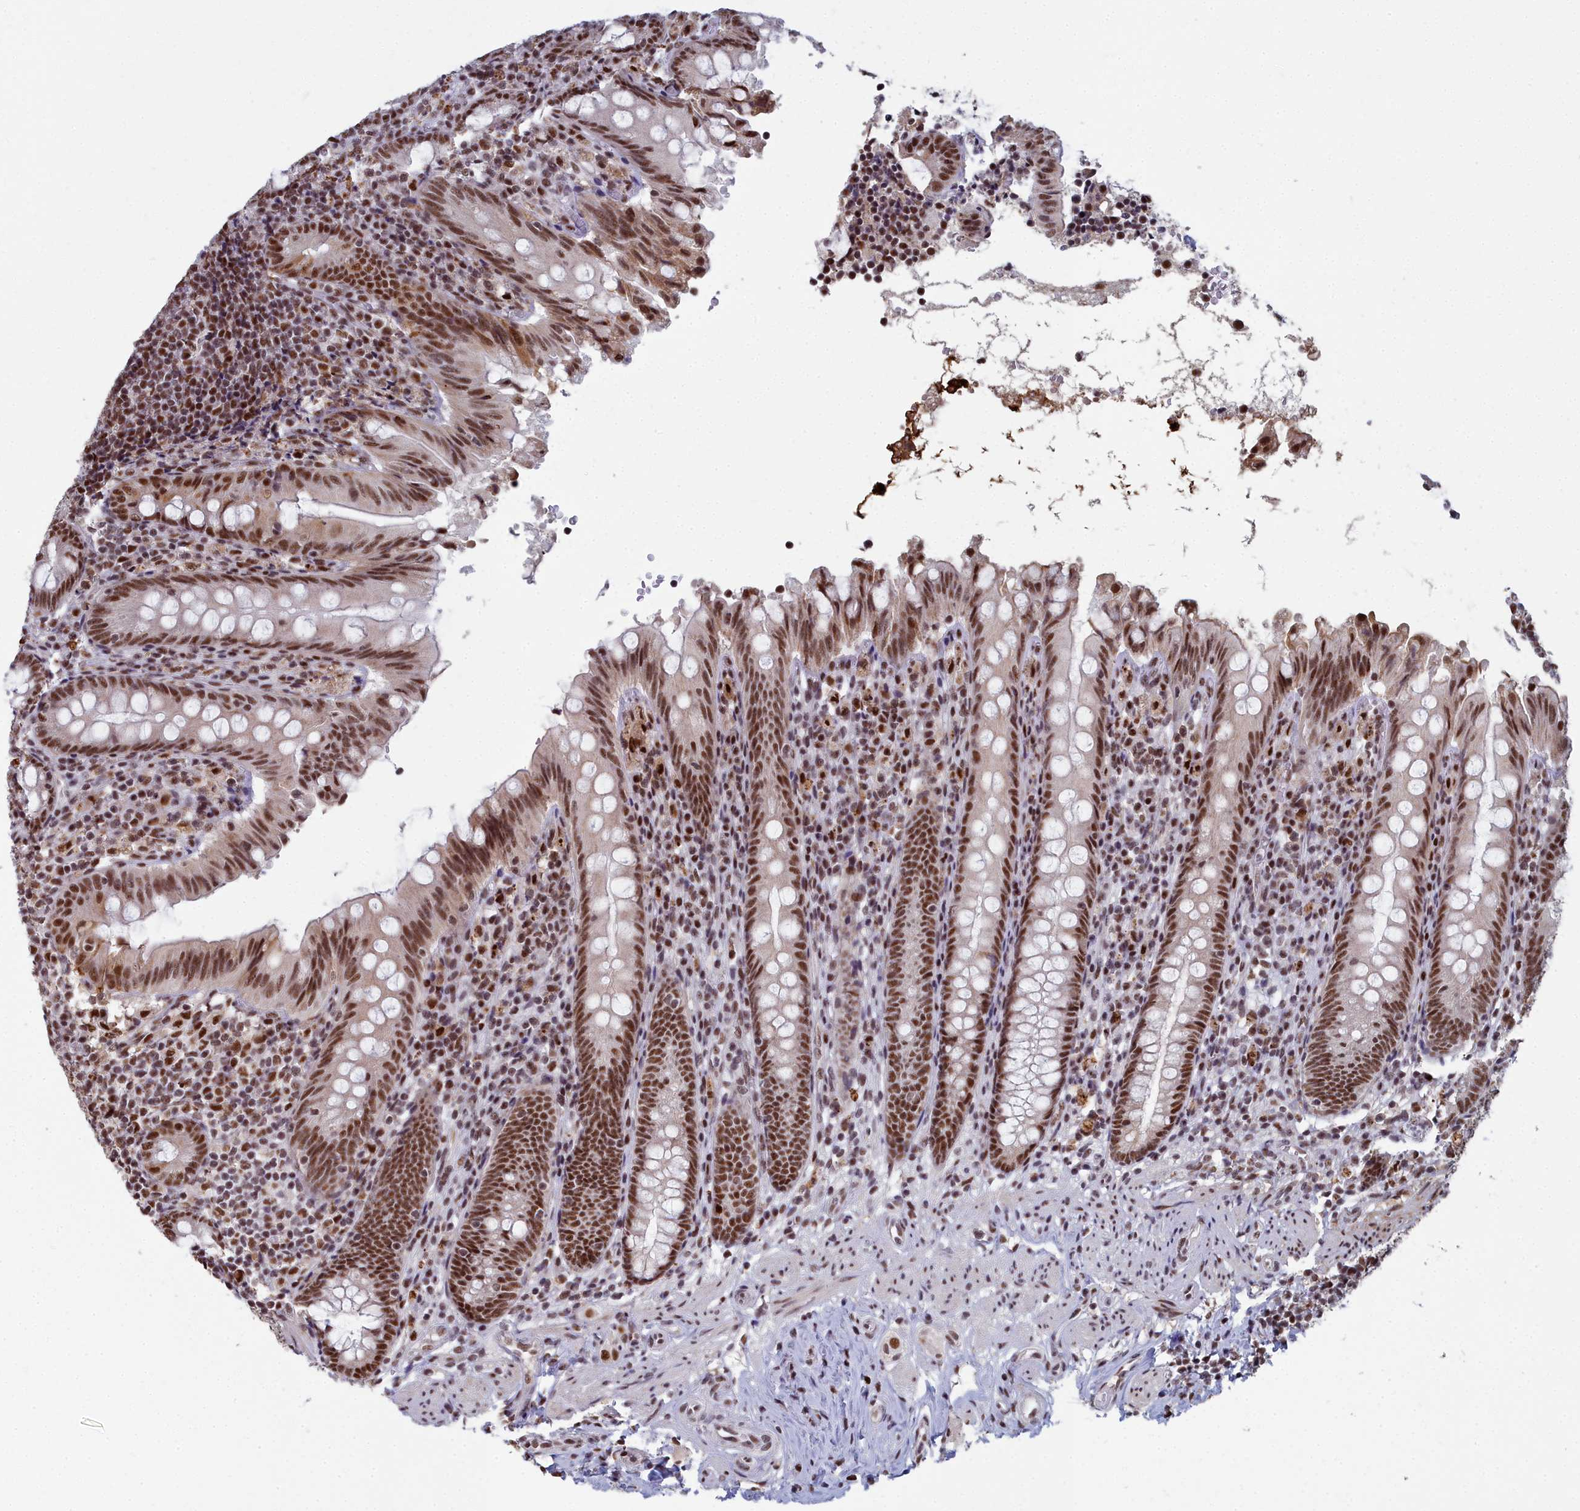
{"staining": {"intensity": "strong", "quantity": ">75%", "location": "nuclear"}, "tissue": "appendix", "cell_type": "Glandular cells", "image_type": "normal", "snomed": [{"axis": "morphology", "description": "Normal tissue, NOS"}, {"axis": "topography", "description": "Appendix"}], "caption": "Glandular cells display high levels of strong nuclear positivity in about >75% of cells in unremarkable human appendix. Using DAB (brown) and hematoxylin (blue) stains, captured at high magnification using brightfield microscopy.", "gene": "SF3B3", "patient": {"sex": "male", "age": 55}}